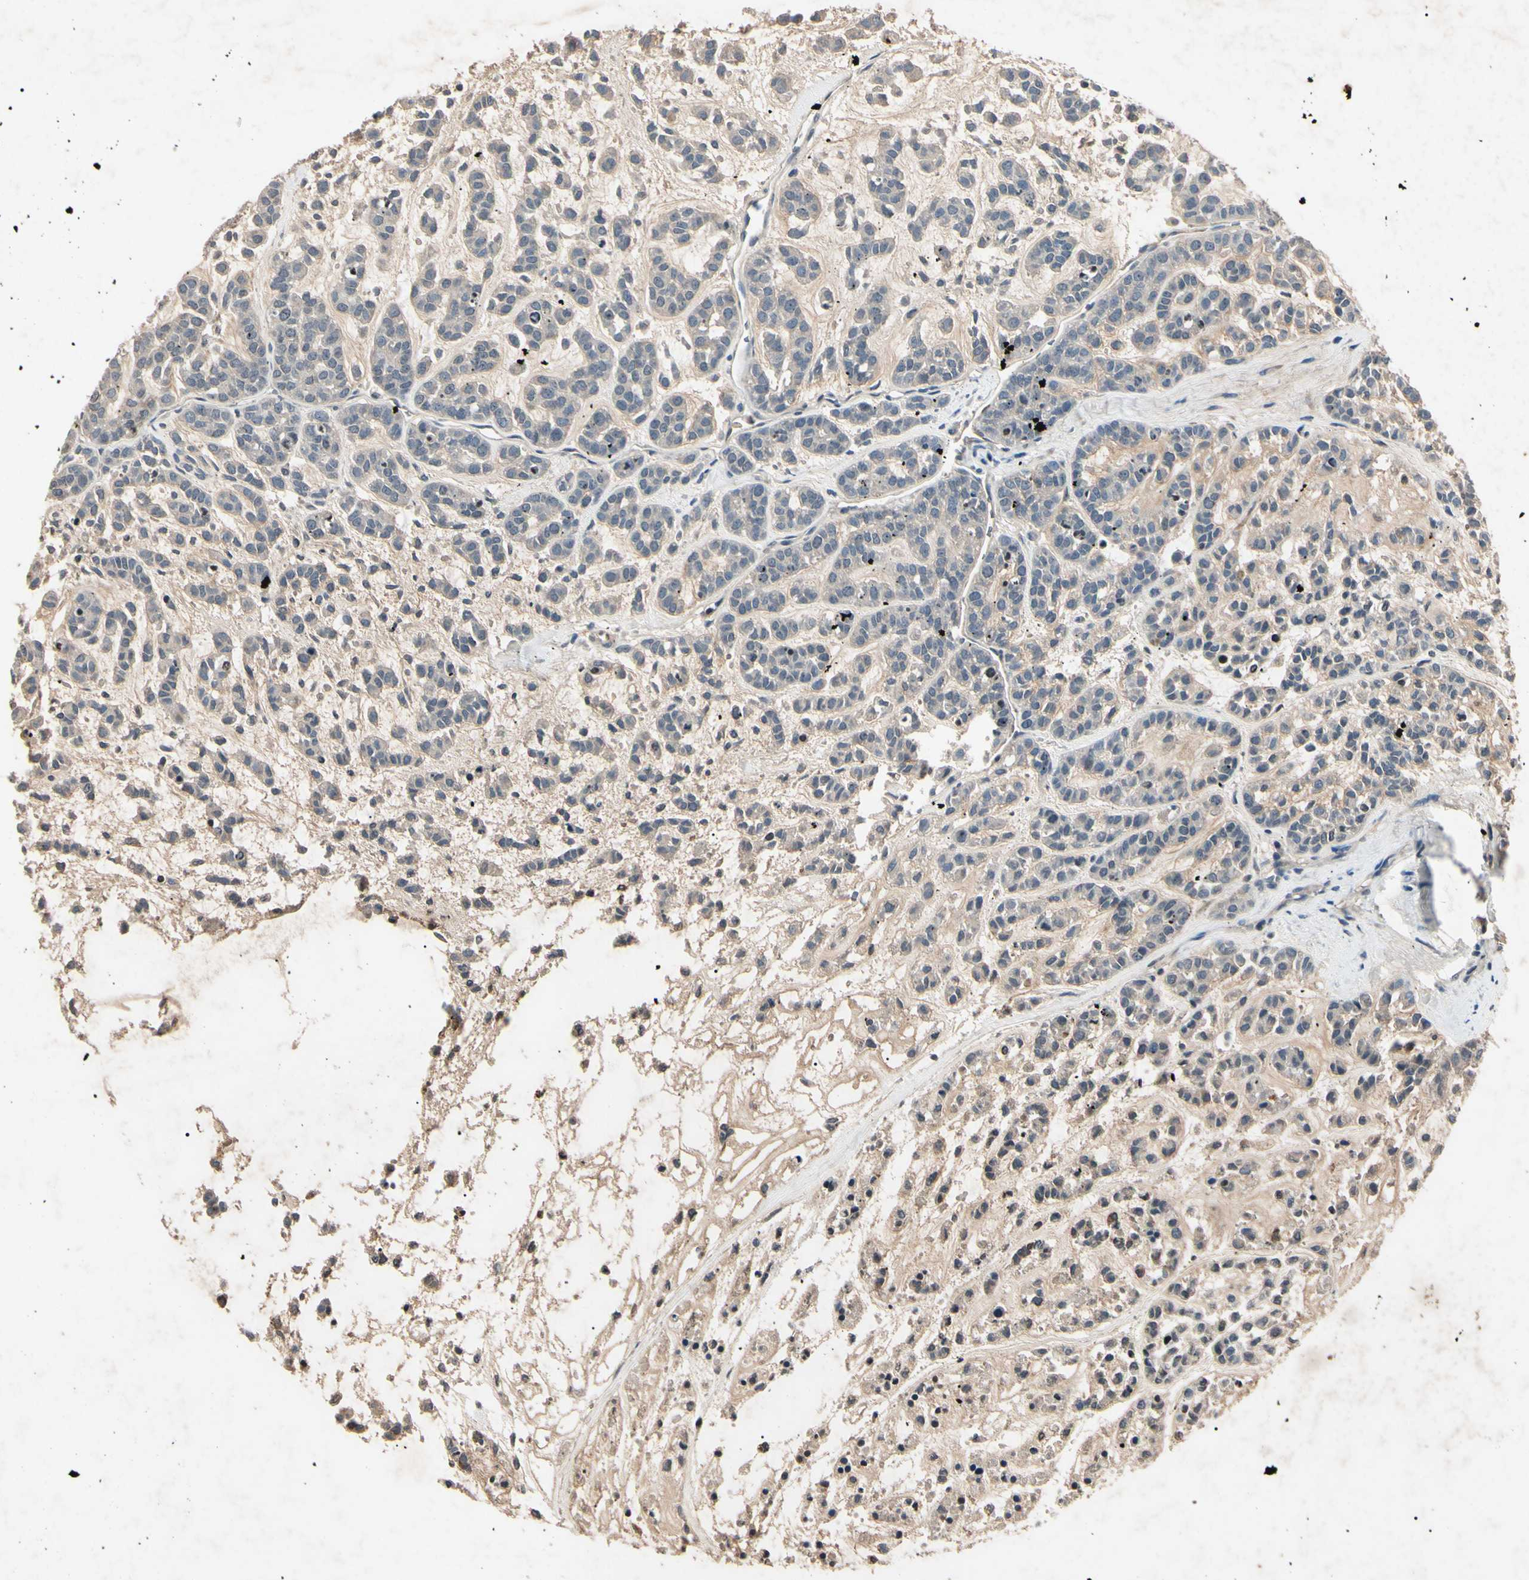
{"staining": {"intensity": "negative", "quantity": "none", "location": "none"}, "tissue": "head and neck cancer", "cell_type": "Tumor cells", "image_type": "cancer", "snomed": [{"axis": "morphology", "description": "Adenocarcinoma, NOS"}, {"axis": "morphology", "description": "Adenoma, NOS"}, {"axis": "topography", "description": "Head-Neck"}], "caption": "Immunohistochemical staining of human head and neck cancer (adenoma) reveals no significant positivity in tumor cells.", "gene": "AEBP1", "patient": {"sex": "female", "age": 55}}